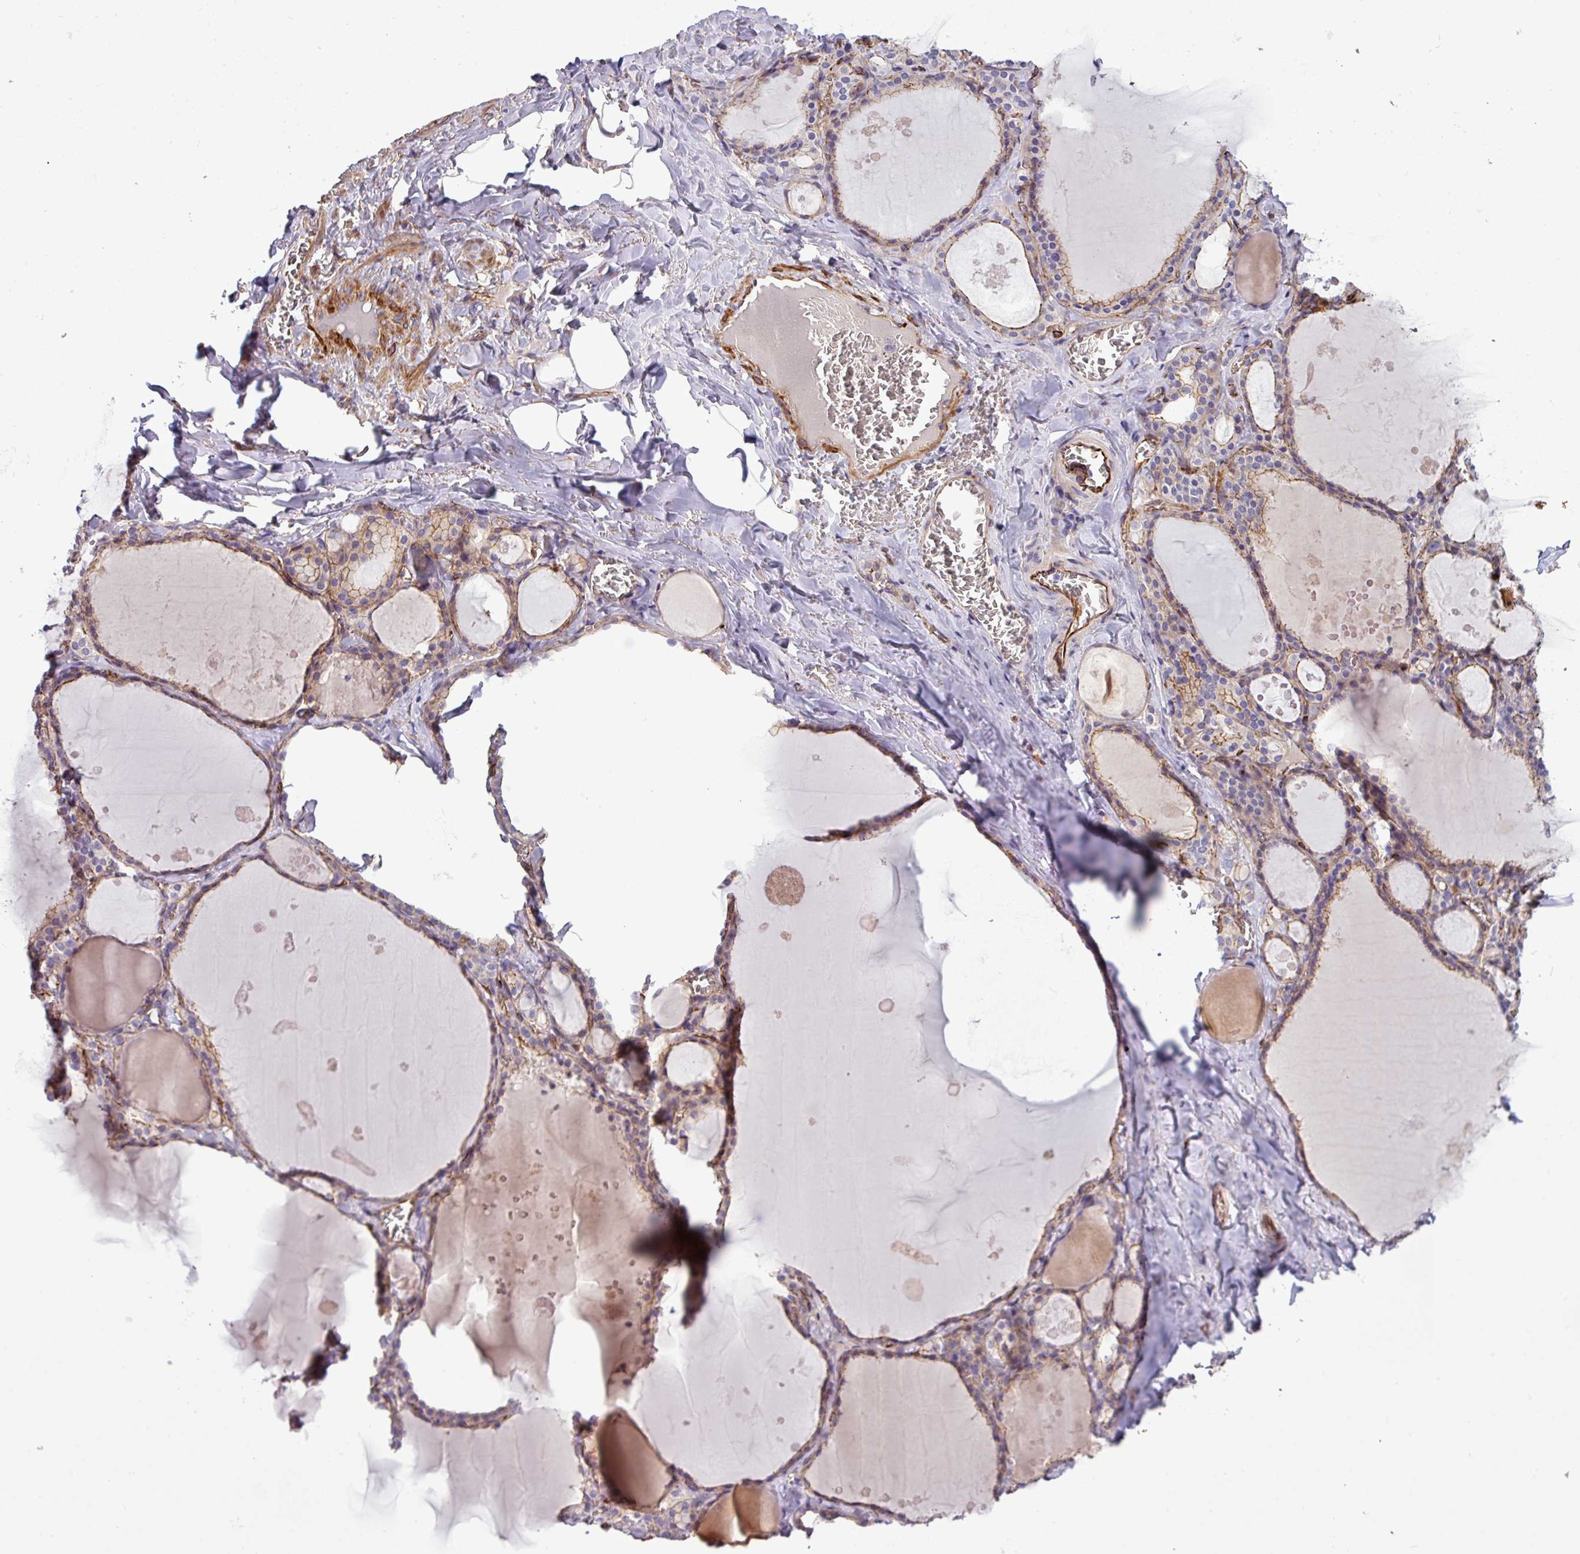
{"staining": {"intensity": "moderate", "quantity": ">75%", "location": "cytoplasmic/membranous"}, "tissue": "thyroid gland", "cell_type": "Glandular cells", "image_type": "normal", "snomed": [{"axis": "morphology", "description": "Normal tissue, NOS"}, {"axis": "topography", "description": "Thyroid gland"}], "caption": "About >75% of glandular cells in unremarkable thyroid gland reveal moderate cytoplasmic/membranous protein positivity as visualized by brown immunohistochemical staining.", "gene": "PARD6A", "patient": {"sex": "male", "age": 56}}